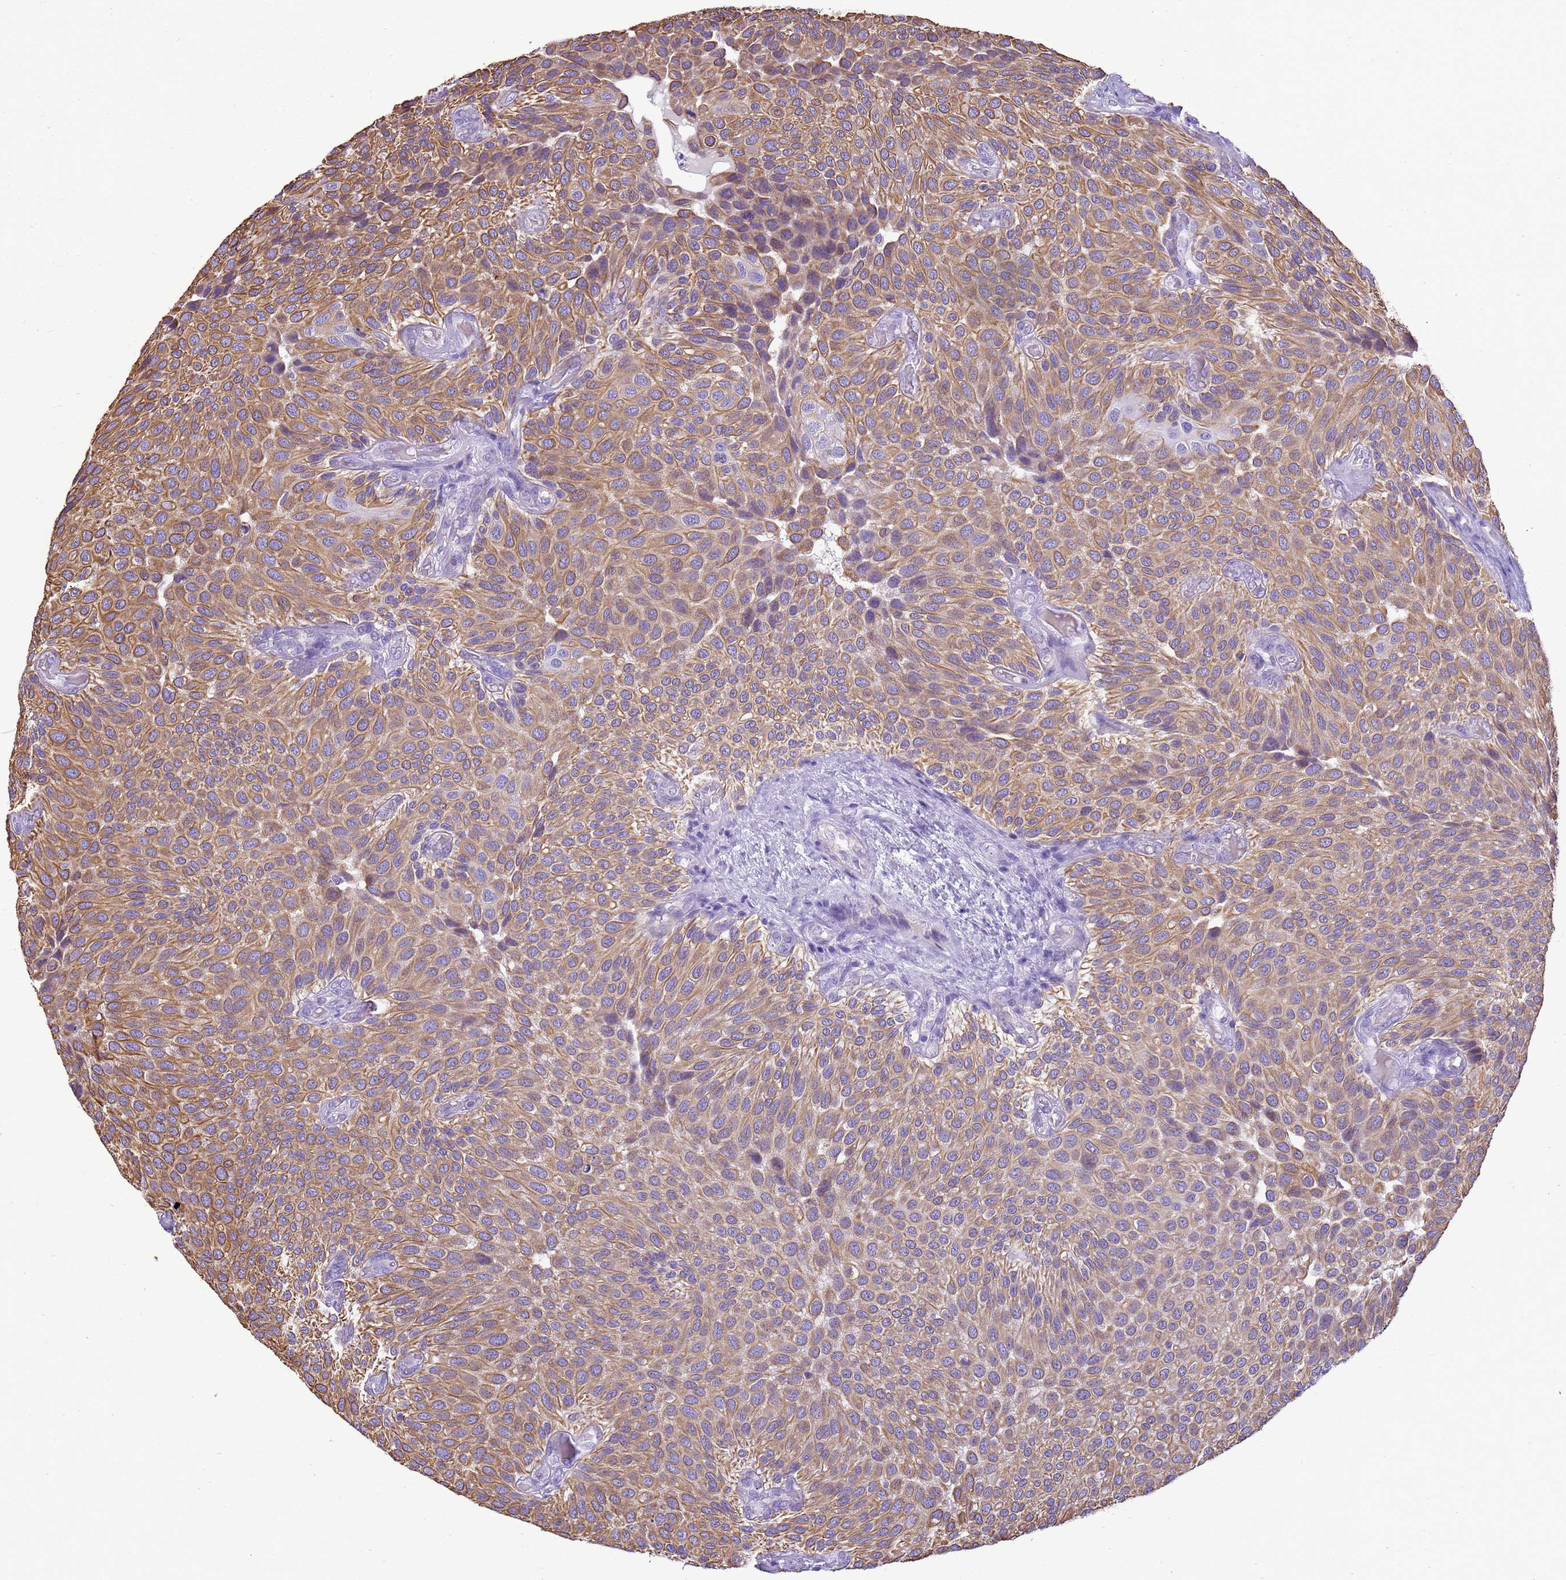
{"staining": {"intensity": "moderate", "quantity": ">75%", "location": "cytoplasmic/membranous"}, "tissue": "urothelial cancer", "cell_type": "Tumor cells", "image_type": "cancer", "snomed": [{"axis": "morphology", "description": "Urothelial carcinoma, Low grade"}, {"axis": "topography", "description": "Urinary bladder"}], "caption": "Immunohistochemical staining of urothelial cancer exhibits moderate cytoplasmic/membranous protein staining in approximately >75% of tumor cells. Immunohistochemistry stains the protein of interest in brown and the nuclei are stained blue.", "gene": "PIEZO2", "patient": {"sex": "male", "age": 89}}